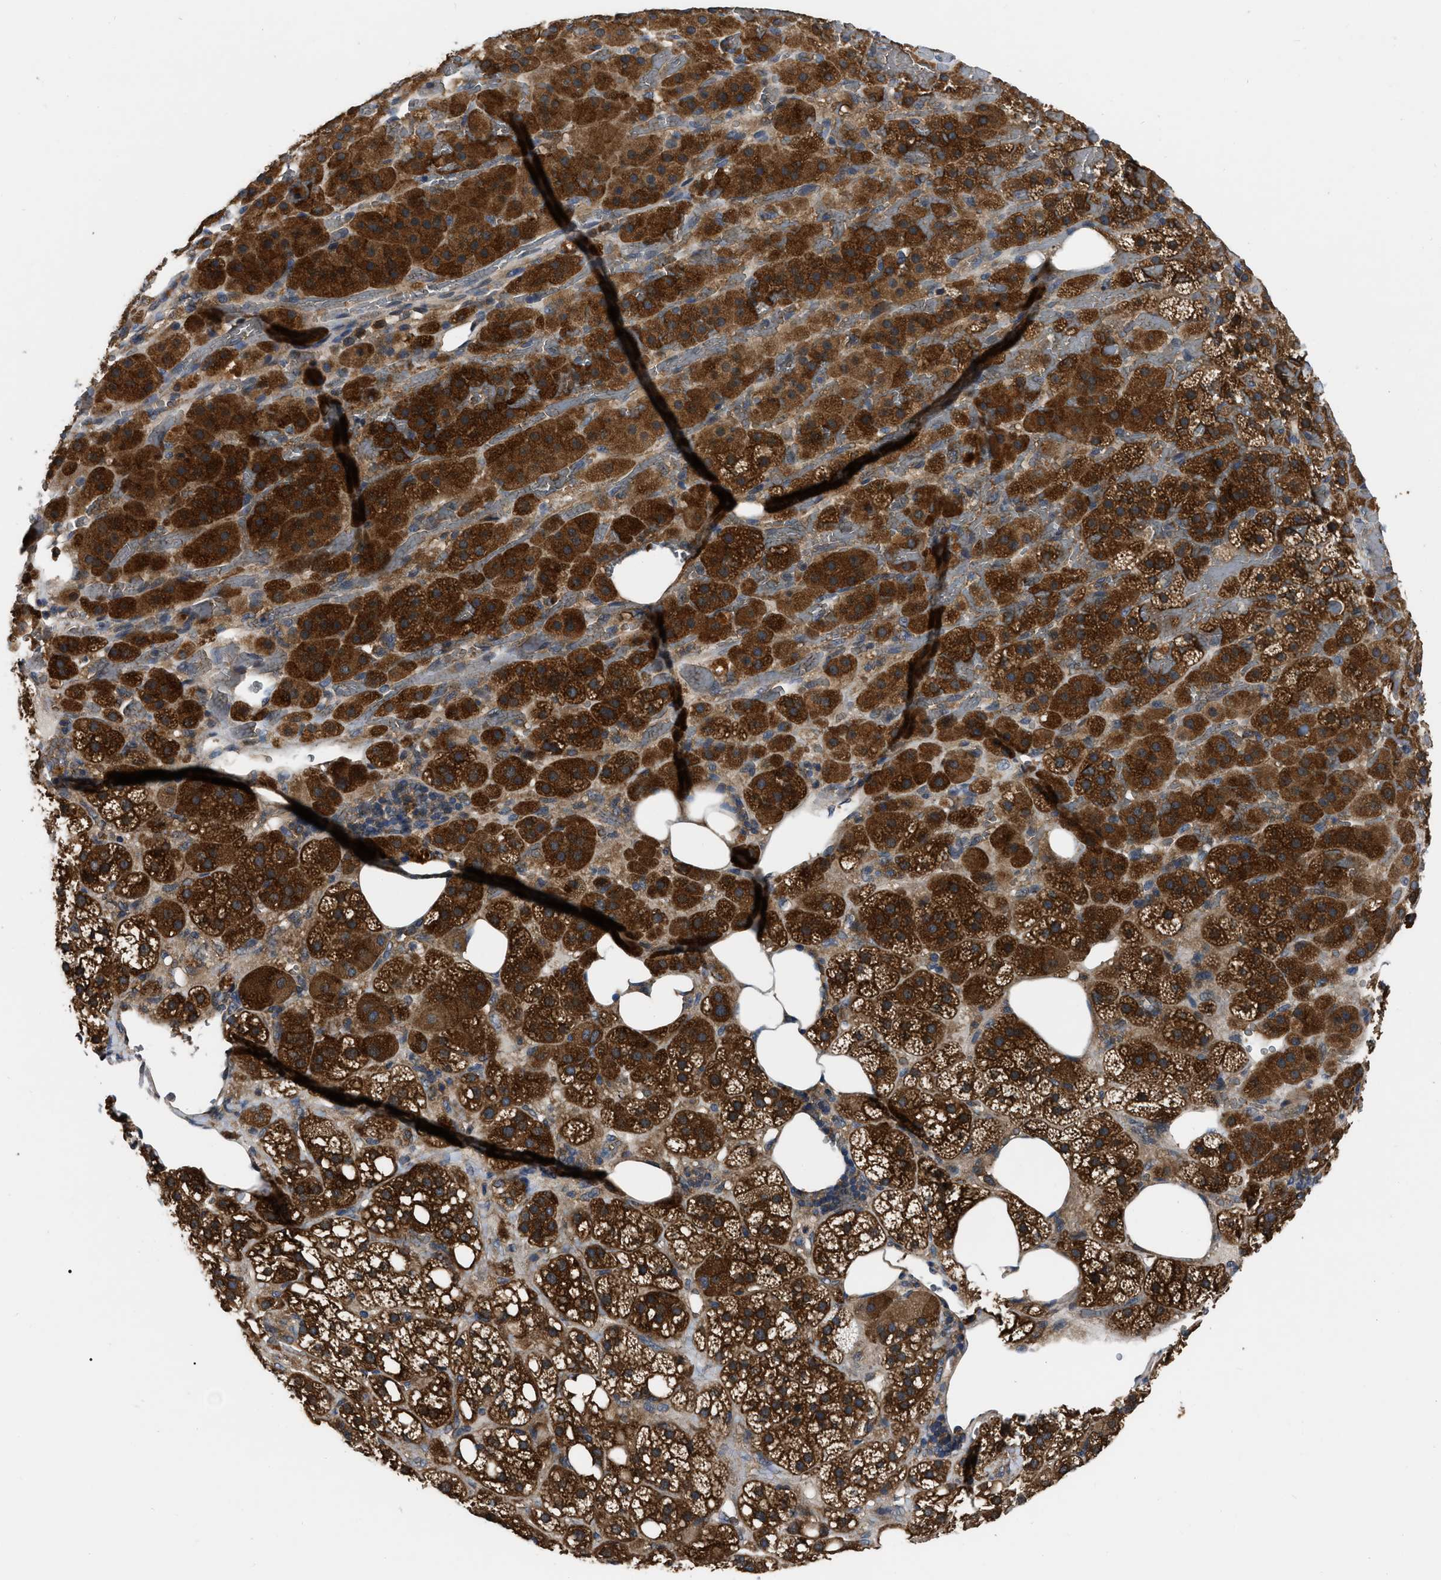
{"staining": {"intensity": "strong", "quantity": ">75%", "location": "cytoplasmic/membranous"}, "tissue": "adrenal gland", "cell_type": "Glandular cells", "image_type": "normal", "snomed": [{"axis": "morphology", "description": "Normal tissue, NOS"}, {"axis": "topography", "description": "Adrenal gland"}], "caption": "An immunohistochemistry image of unremarkable tissue is shown. Protein staining in brown shows strong cytoplasmic/membranous positivity in adrenal gland within glandular cells. (Brightfield microscopy of DAB IHC at high magnification).", "gene": "GET4", "patient": {"sex": "female", "age": 59}}